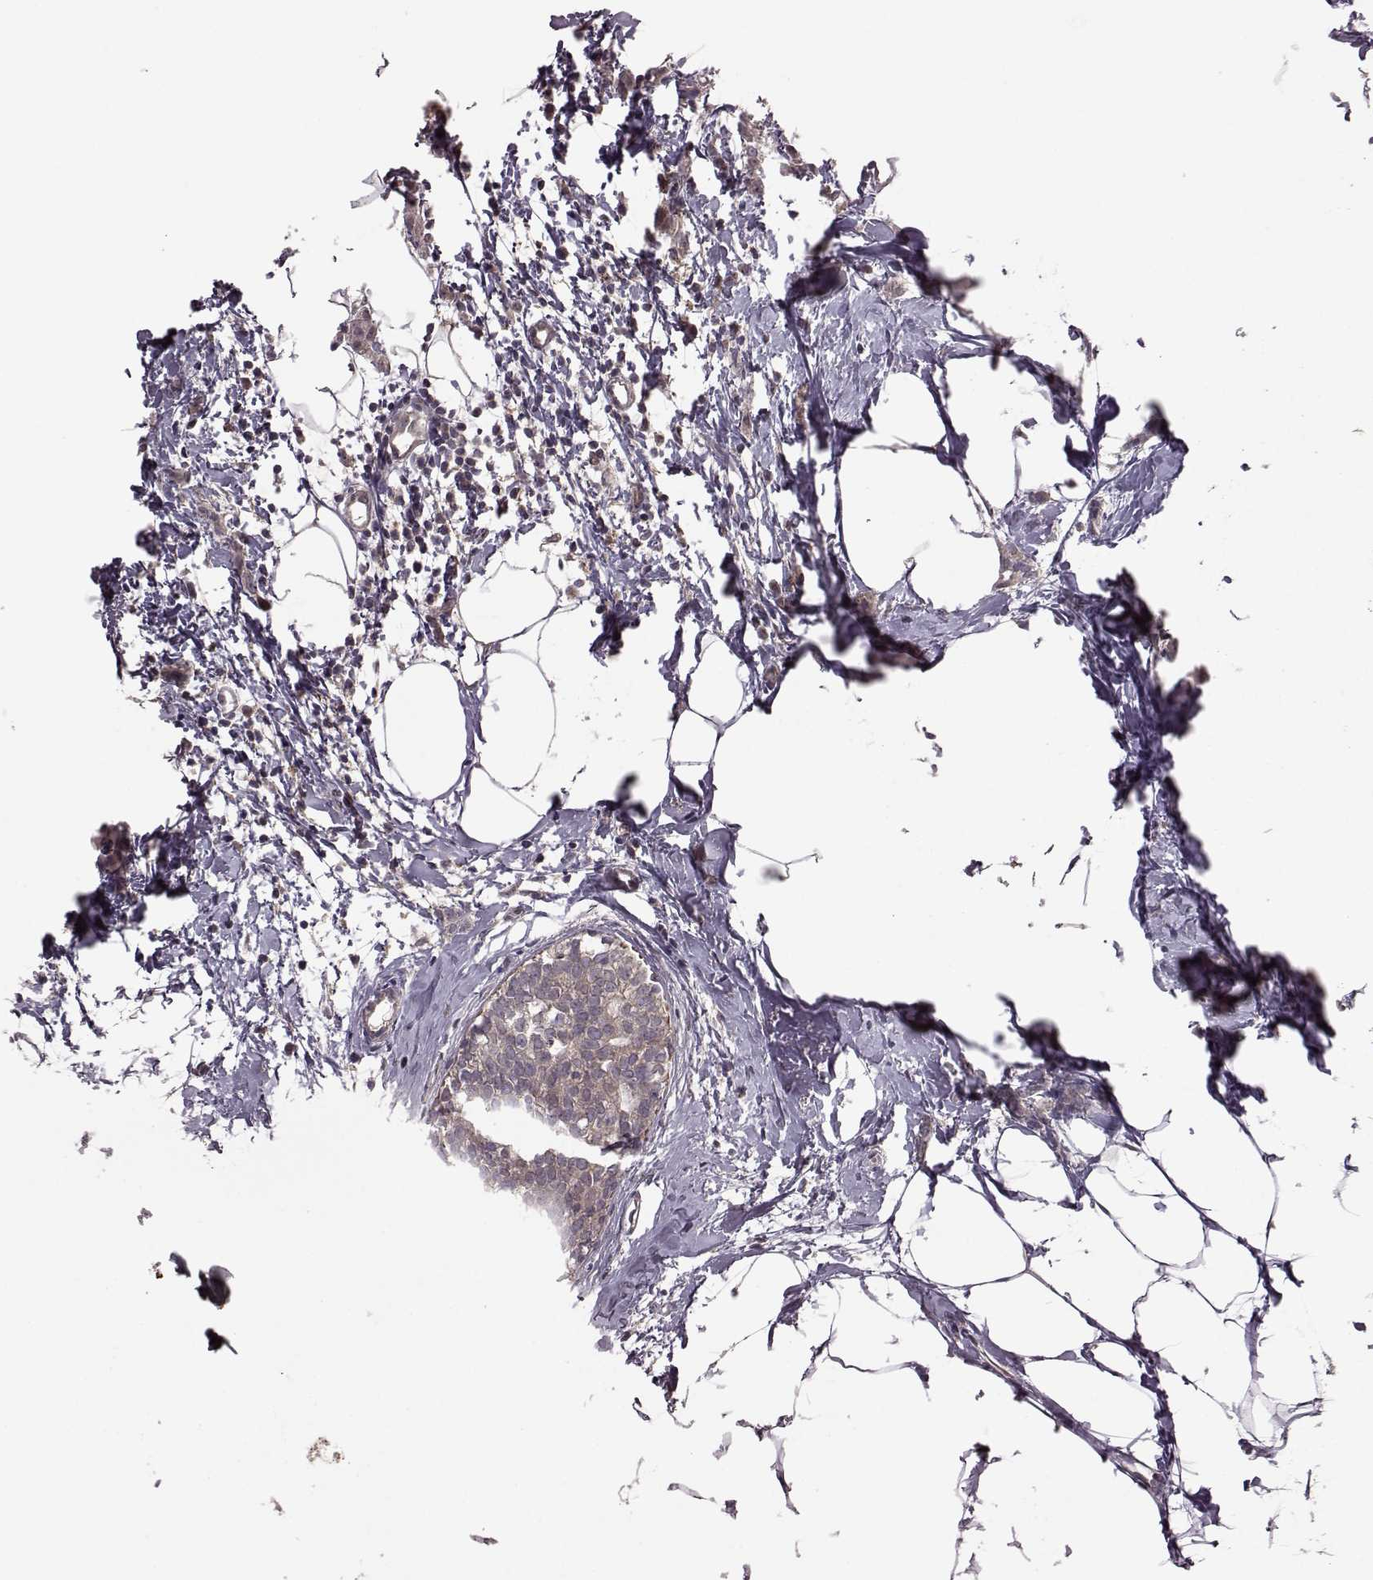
{"staining": {"intensity": "moderate", "quantity": ">75%", "location": "cytoplasmic/membranous"}, "tissue": "breast cancer", "cell_type": "Tumor cells", "image_type": "cancer", "snomed": [{"axis": "morphology", "description": "Duct carcinoma"}, {"axis": "topography", "description": "Breast"}], "caption": "About >75% of tumor cells in human intraductal carcinoma (breast) demonstrate moderate cytoplasmic/membranous protein positivity as visualized by brown immunohistochemical staining.", "gene": "FNIP2", "patient": {"sex": "female", "age": 40}}